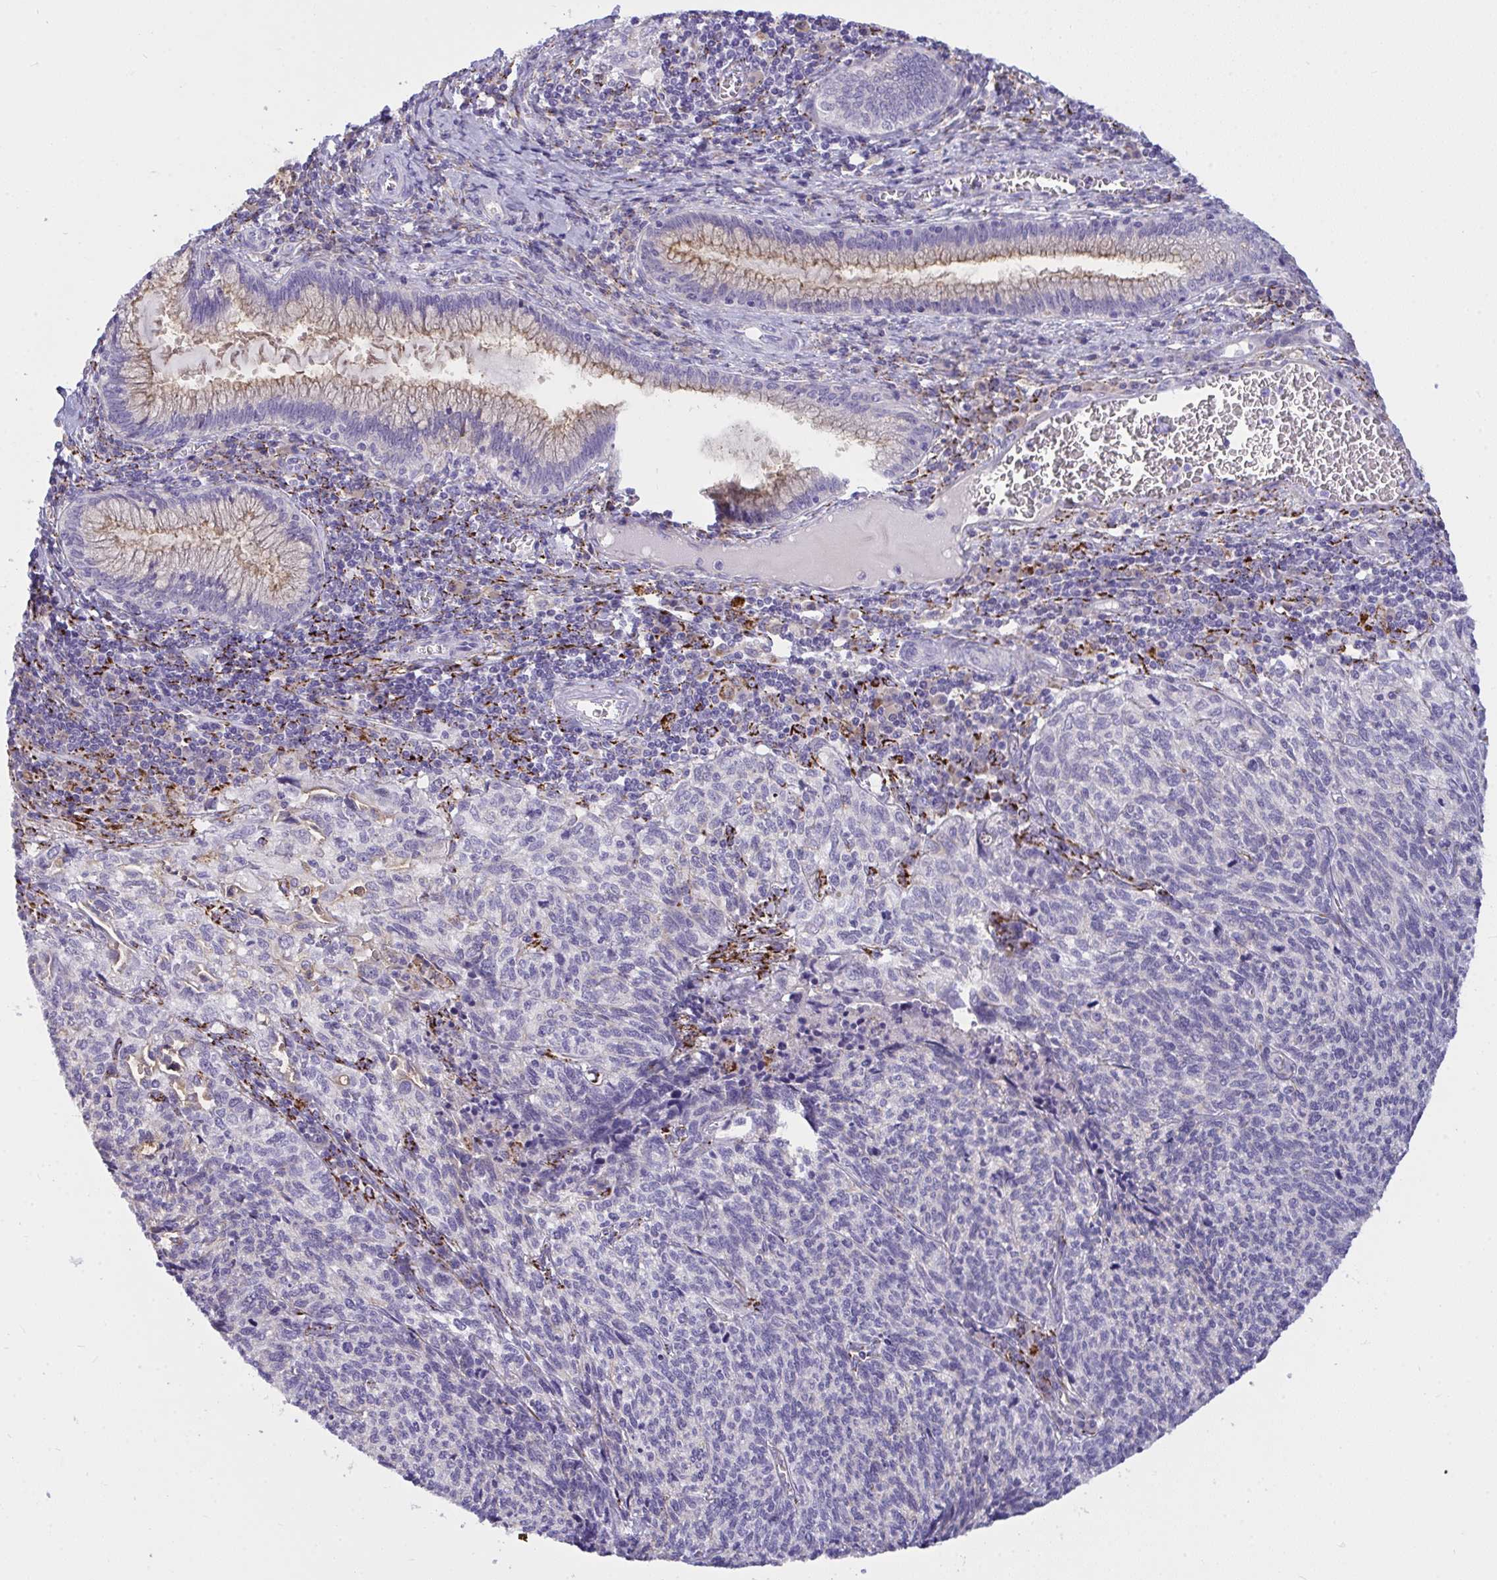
{"staining": {"intensity": "negative", "quantity": "none", "location": "none"}, "tissue": "cervical cancer", "cell_type": "Tumor cells", "image_type": "cancer", "snomed": [{"axis": "morphology", "description": "Squamous cell carcinoma, NOS"}, {"axis": "topography", "description": "Cervix"}], "caption": "Cervical cancer was stained to show a protein in brown. There is no significant expression in tumor cells.", "gene": "SEMA6B", "patient": {"sex": "female", "age": 45}}